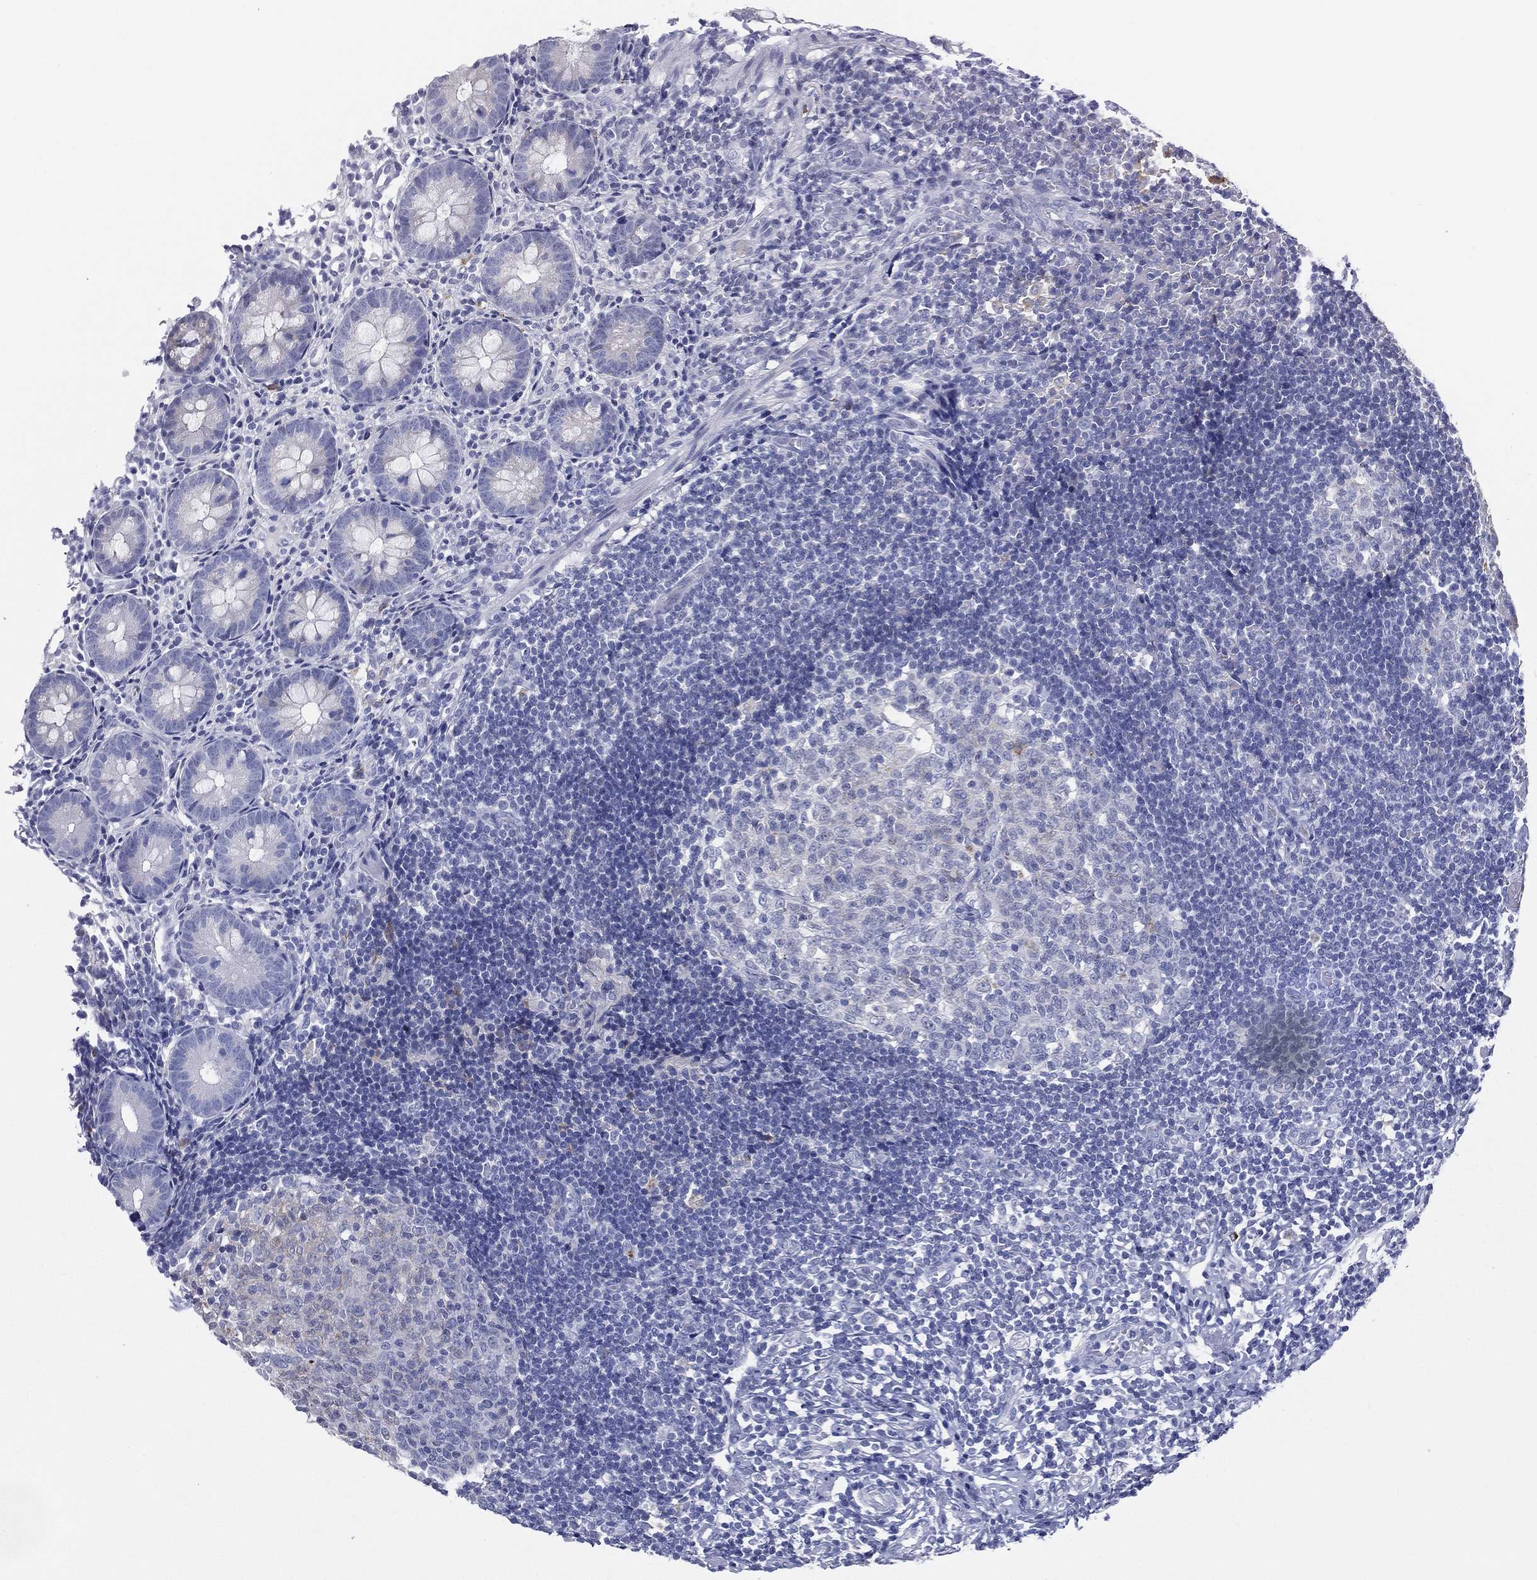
{"staining": {"intensity": "negative", "quantity": "none", "location": "none"}, "tissue": "appendix", "cell_type": "Glandular cells", "image_type": "normal", "snomed": [{"axis": "morphology", "description": "Normal tissue, NOS"}, {"axis": "topography", "description": "Appendix"}], "caption": "The micrograph demonstrates no staining of glandular cells in benign appendix.", "gene": "RSPH4A", "patient": {"sex": "female", "age": 40}}